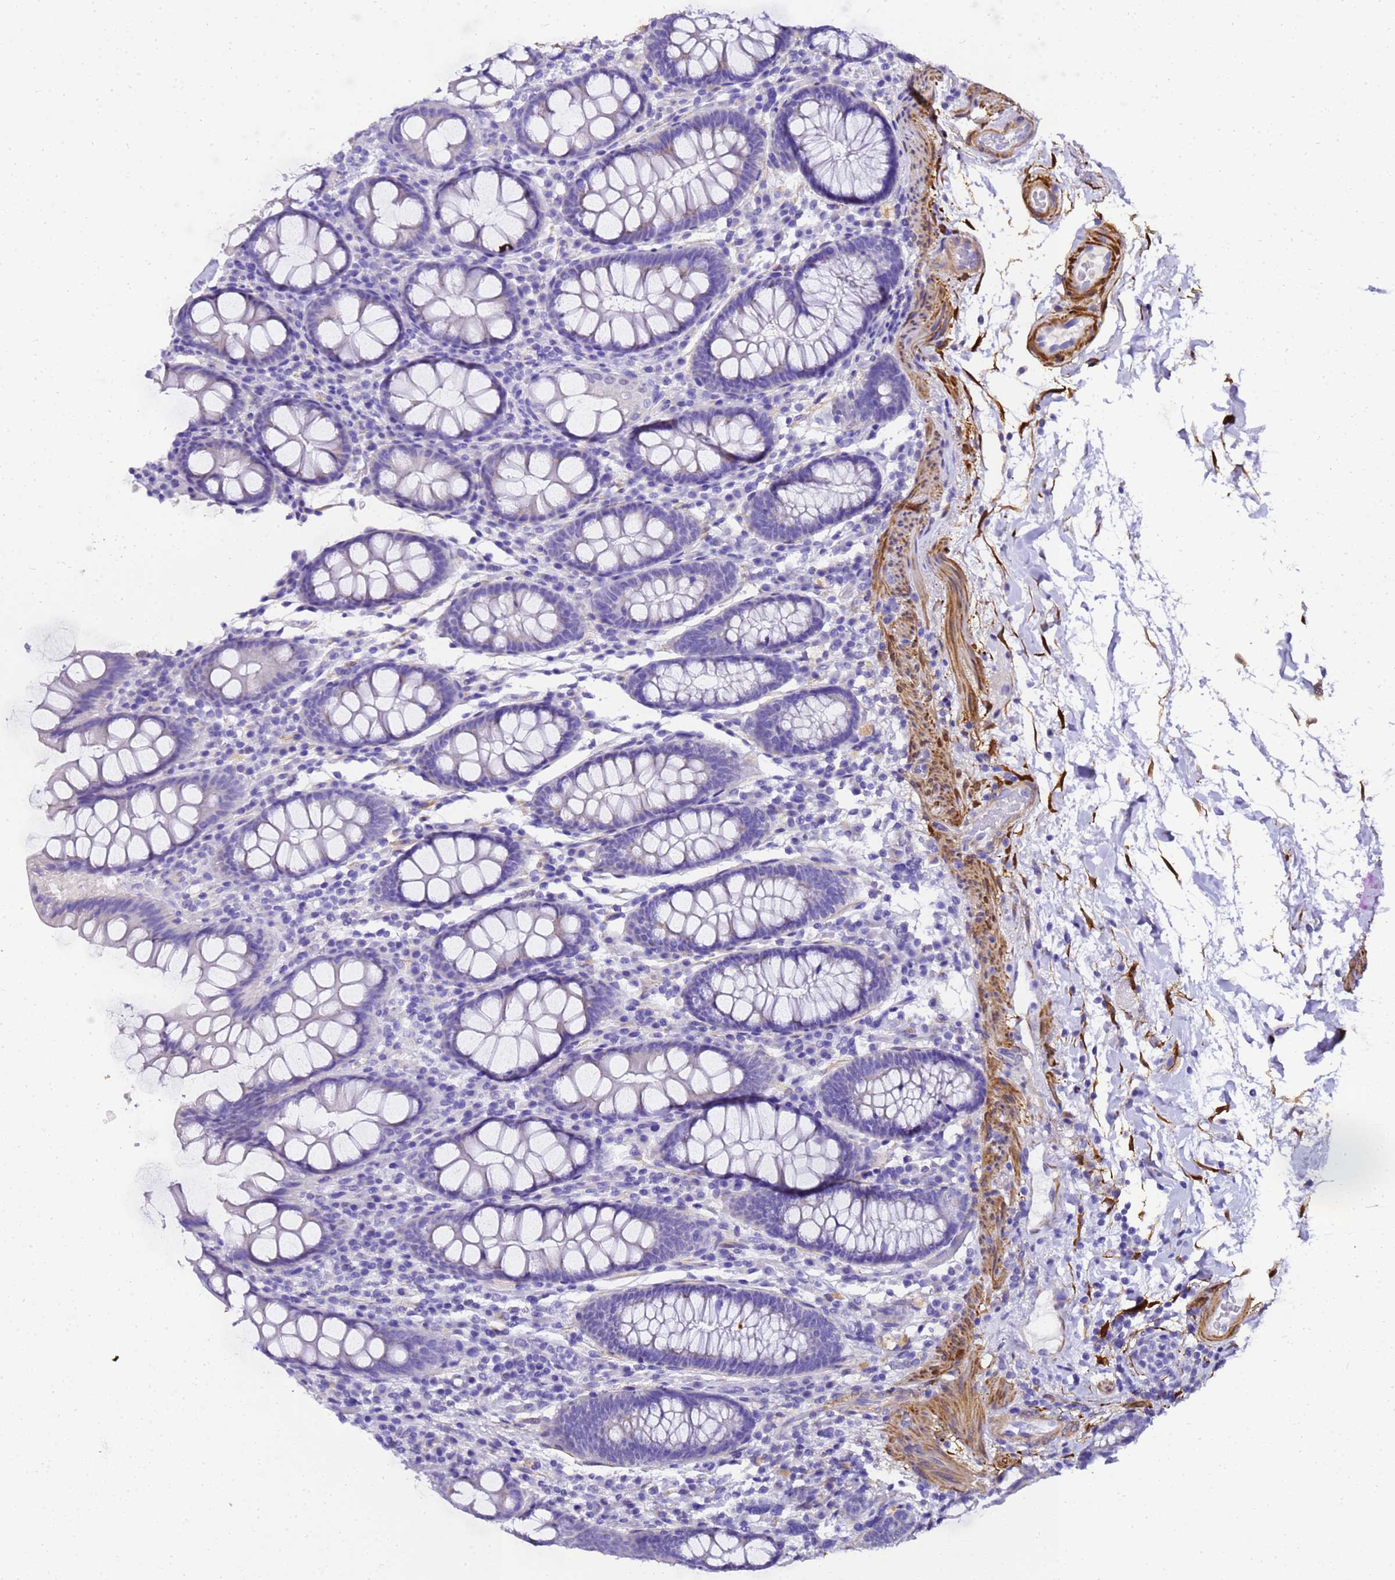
{"staining": {"intensity": "moderate", "quantity": ">75%", "location": "cytoplasmic/membranous"}, "tissue": "colon", "cell_type": "Endothelial cells", "image_type": "normal", "snomed": [{"axis": "morphology", "description": "Normal tissue, NOS"}, {"axis": "topography", "description": "Colon"}], "caption": "This image displays IHC staining of unremarkable colon, with medium moderate cytoplasmic/membranous positivity in about >75% of endothelial cells.", "gene": "HSPB6", "patient": {"sex": "female", "age": 79}}